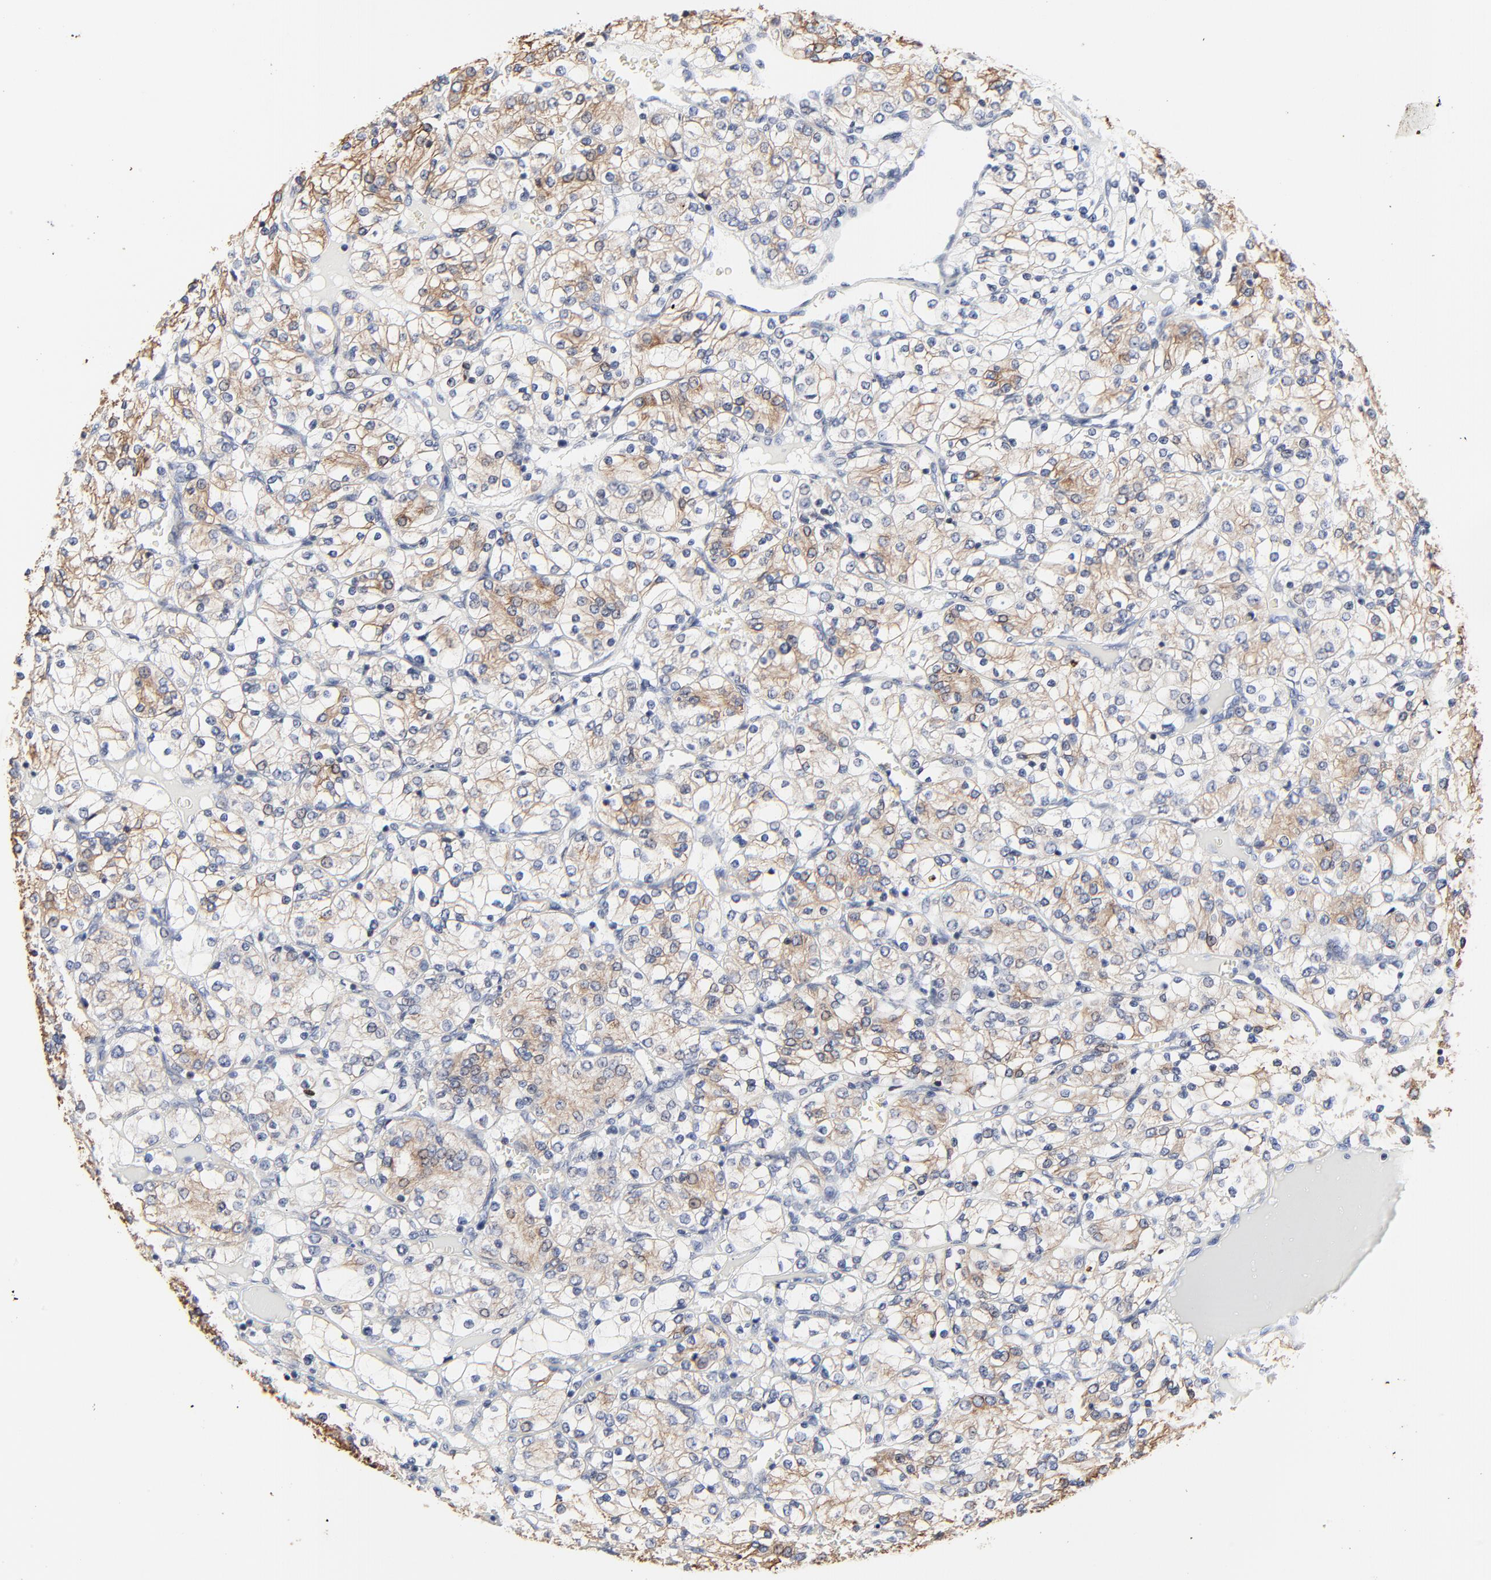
{"staining": {"intensity": "weak", "quantity": "25%-75%", "location": "cytoplasmic/membranous"}, "tissue": "renal cancer", "cell_type": "Tumor cells", "image_type": "cancer", "snomed": [{"axis": "morphology", "description": "Adenocarcinoma, NOS"}, {"axis": "topography", "description": "Kidney"}], "caption": "This photomicrograph exhibits renal cancer (adenocarcinoma) stained with immunohistochemistry to label a protein in brown. The cytoplasmic/membranous of tumor cells show weak positivity for the protein. Nuclei are counter-stained blue.", "gene": "LNX1", "patient": {"sex": "female", "age": 62}}